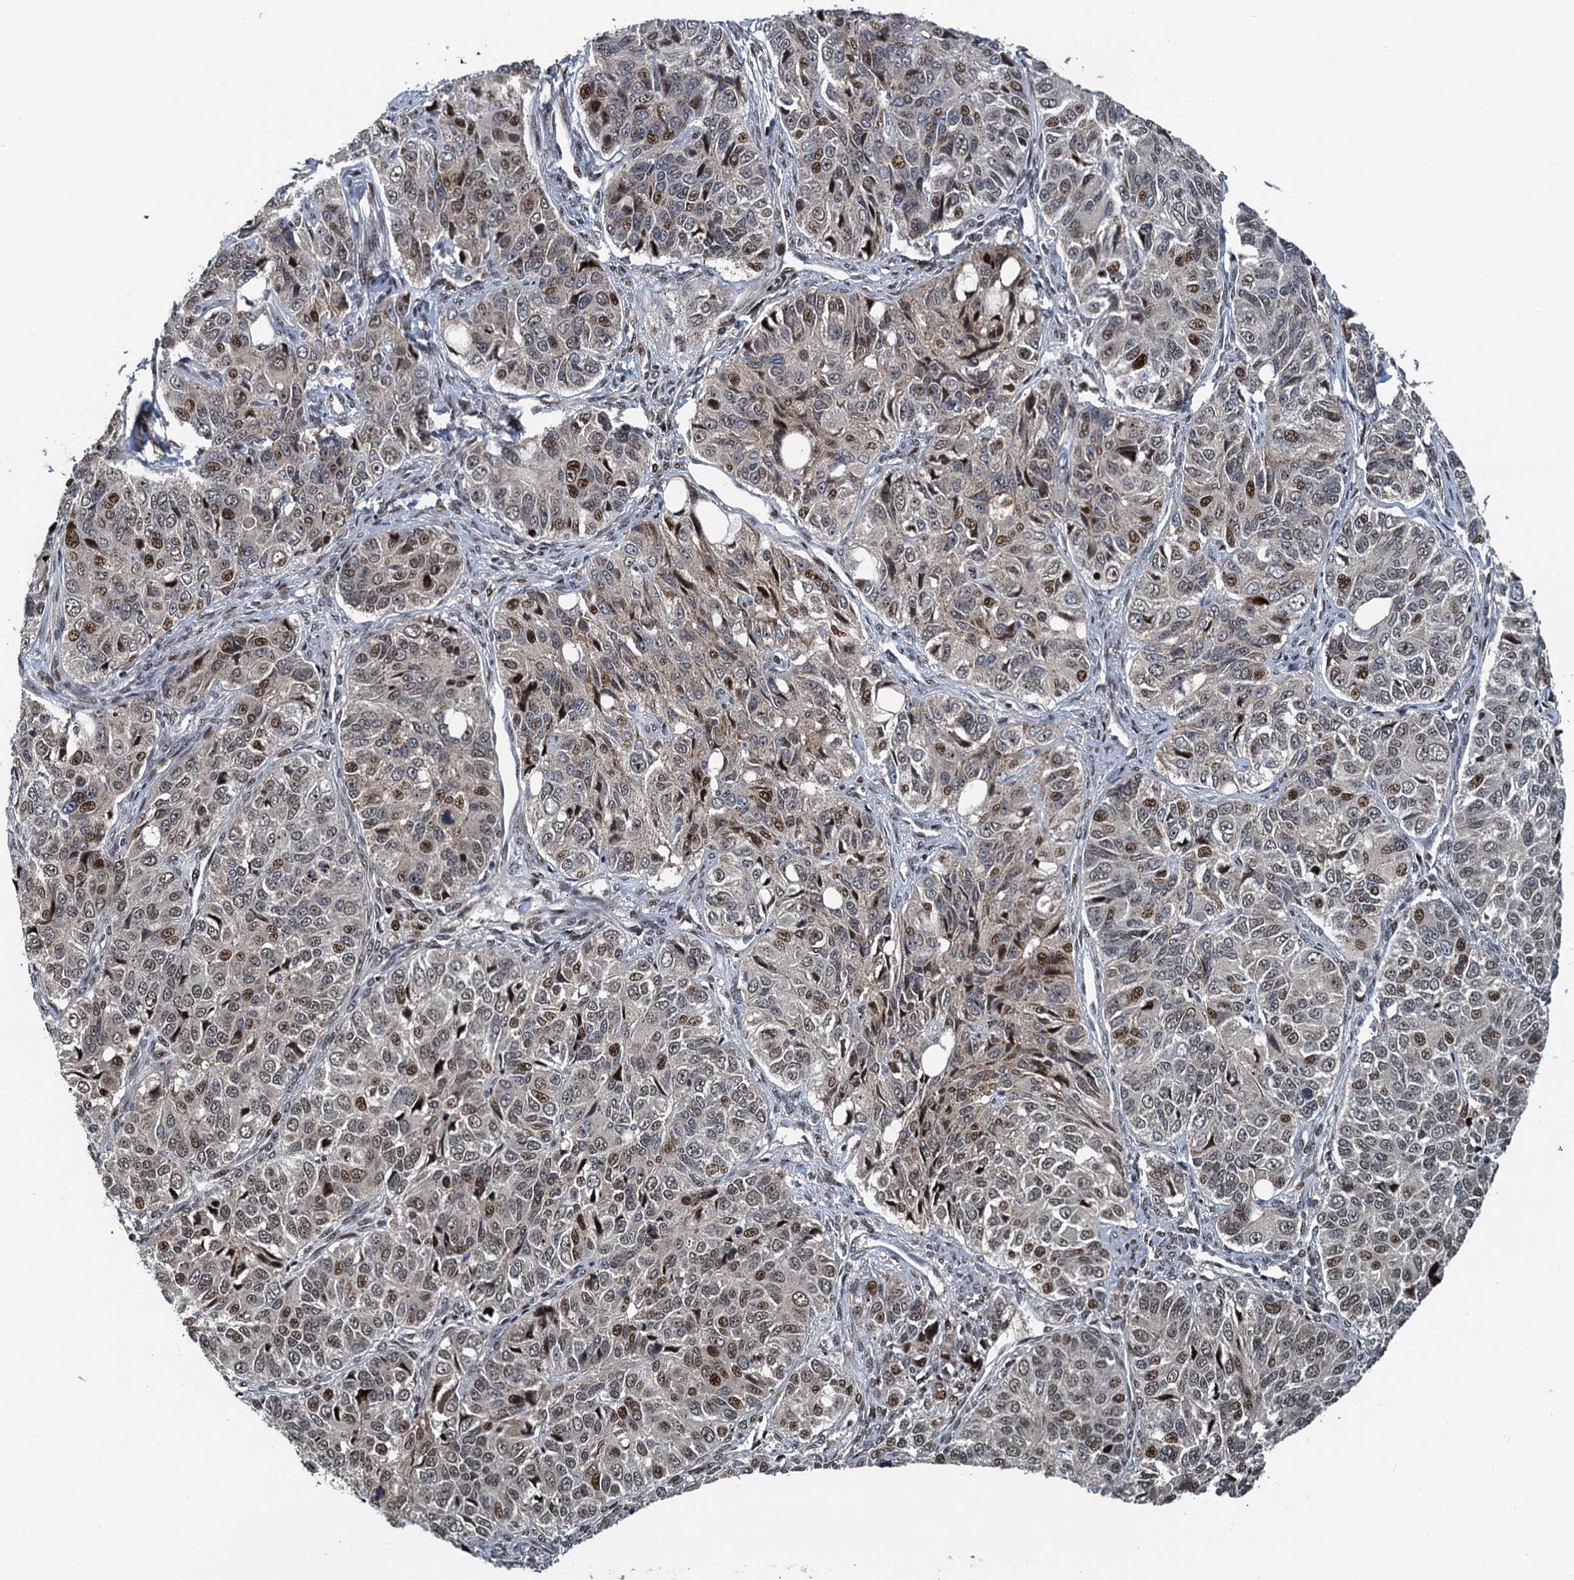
{"staining": {"intensity": "moderate", "quantity": "<25%", "location": "nuclear"}, "tissue": "ovarian cancer", "cell_type": "Tumor cells", "image_type": "cancer", "snomed": [{"axis": "morphology", "description": "Carcinoma, endometroid"}, {"axis": "topography", "description": "Ovary"}], "caption": "Tumor cells reveal low levels of moderate nuclear positivity in about <25% of cells in ovarian endometroid carcinoma.", "gene": "ATOSA", "patient": {"sex": "female", "age": 51}}